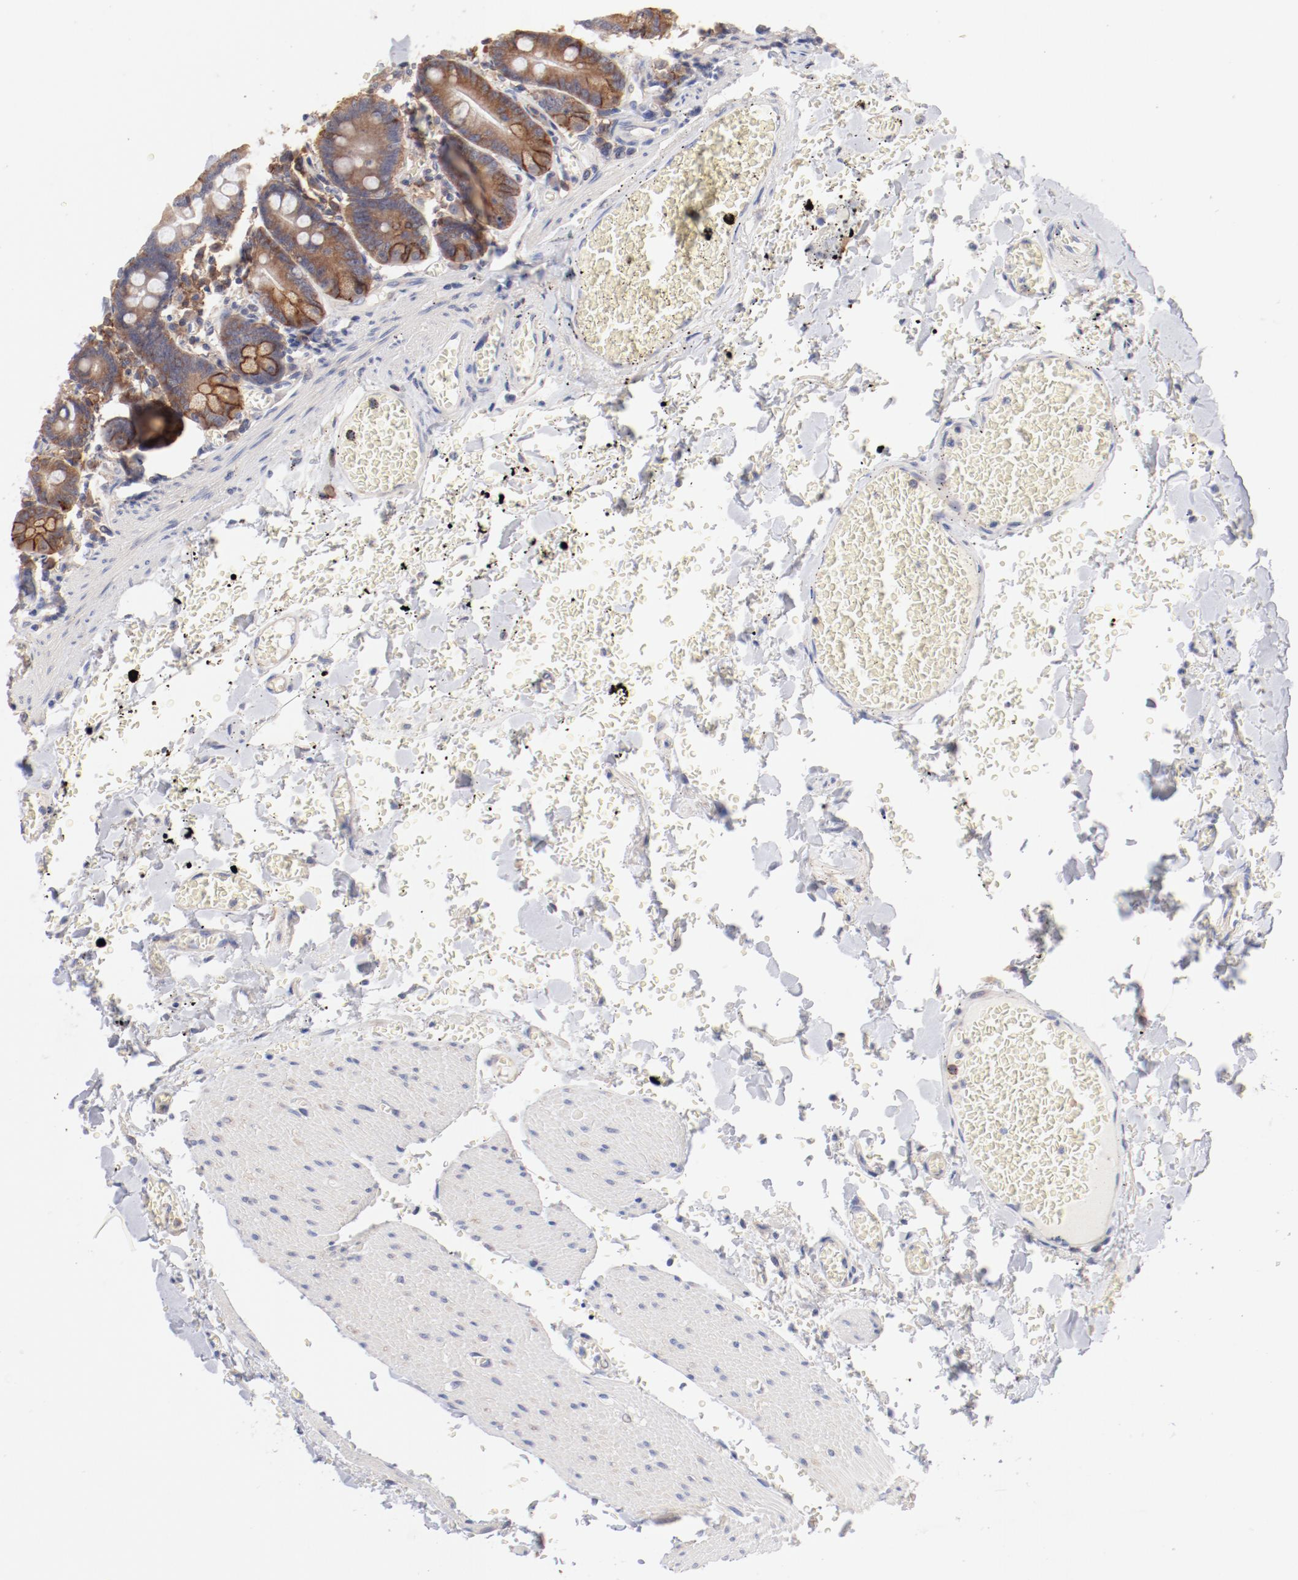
{"staining": {"intensity": "moderate", "quantity": ">75%", "location": "cytoplasmic/membranous"}, "tissue": "small intestine", "cell_type": "Glandular cells", "image_type": "normal", "snomed": [{"axis": "morphology", "description": "Normal tissue, NOS"}, {"axis": "topography", "description": "Small intestine"}], "caption": "A histopathology image of human small intestine stained for a protein demonstrates moderate cytoplasmic/membranous brown staining in glandular cells. (IHC, brightfield microscopy, high magnification).", "gene": "SETD3", "patient": {"sex": "male", "age": 71}}